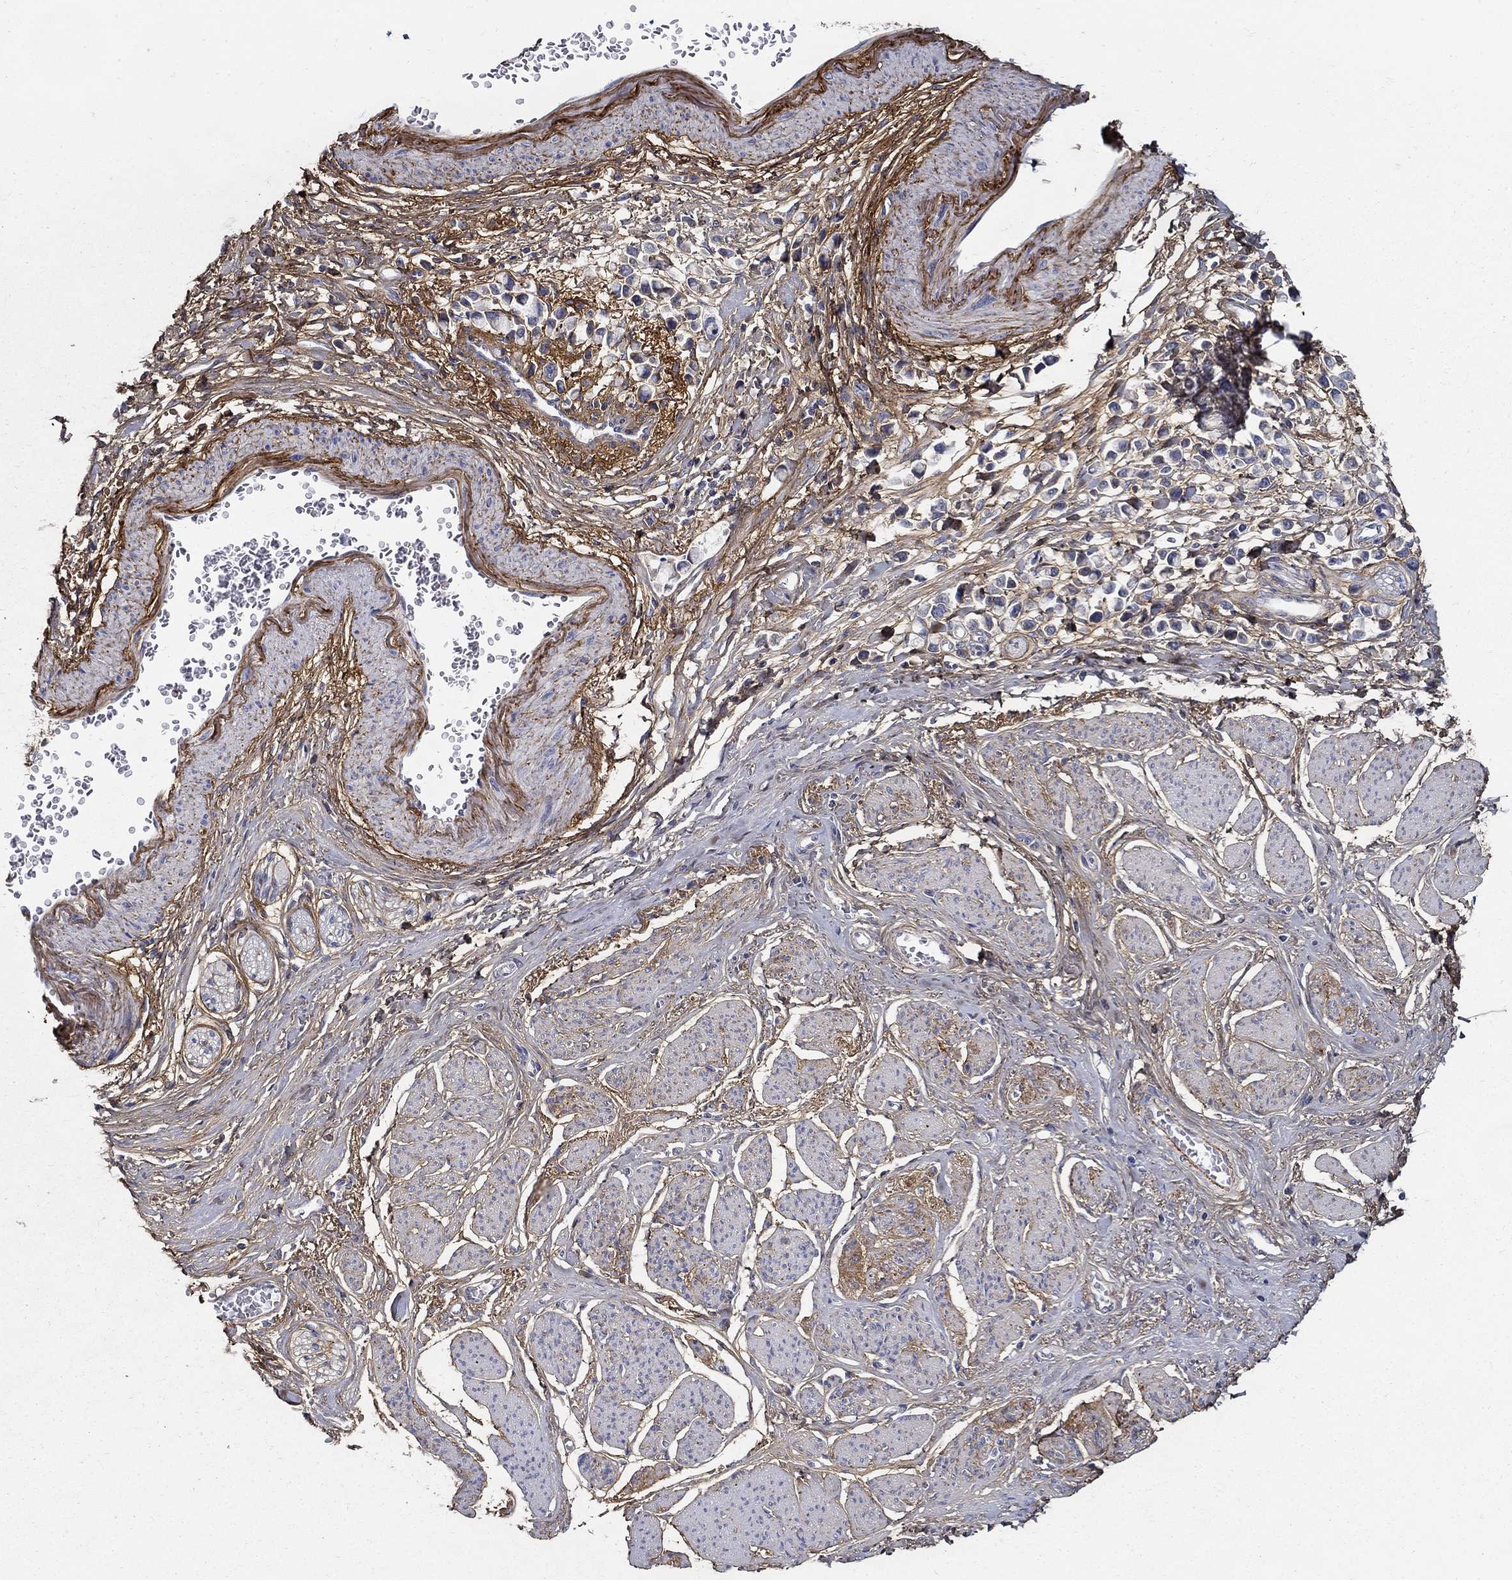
{"staining": {"intensity": "negative", "quantity": "none", "location": "none"}, "tissue": "stomach cancer", "cell_type": "Tumor cells", "image_type": "cancer", "snomed": [{"axis": "morphology", "description": "Adenocarcinoma, NOS"}, {"axis": "topography", "description": "Stomach"}], "caption": "This histopathology image is of stomach adenocarcinoma stained with immunohistochemistry (IHC) to label a protein in brown with the nuclei are counter-stained blue. There is no expression in tumor cells.", "gene": "TGFBI", "patient": {"sex": "female", "age": 81}}